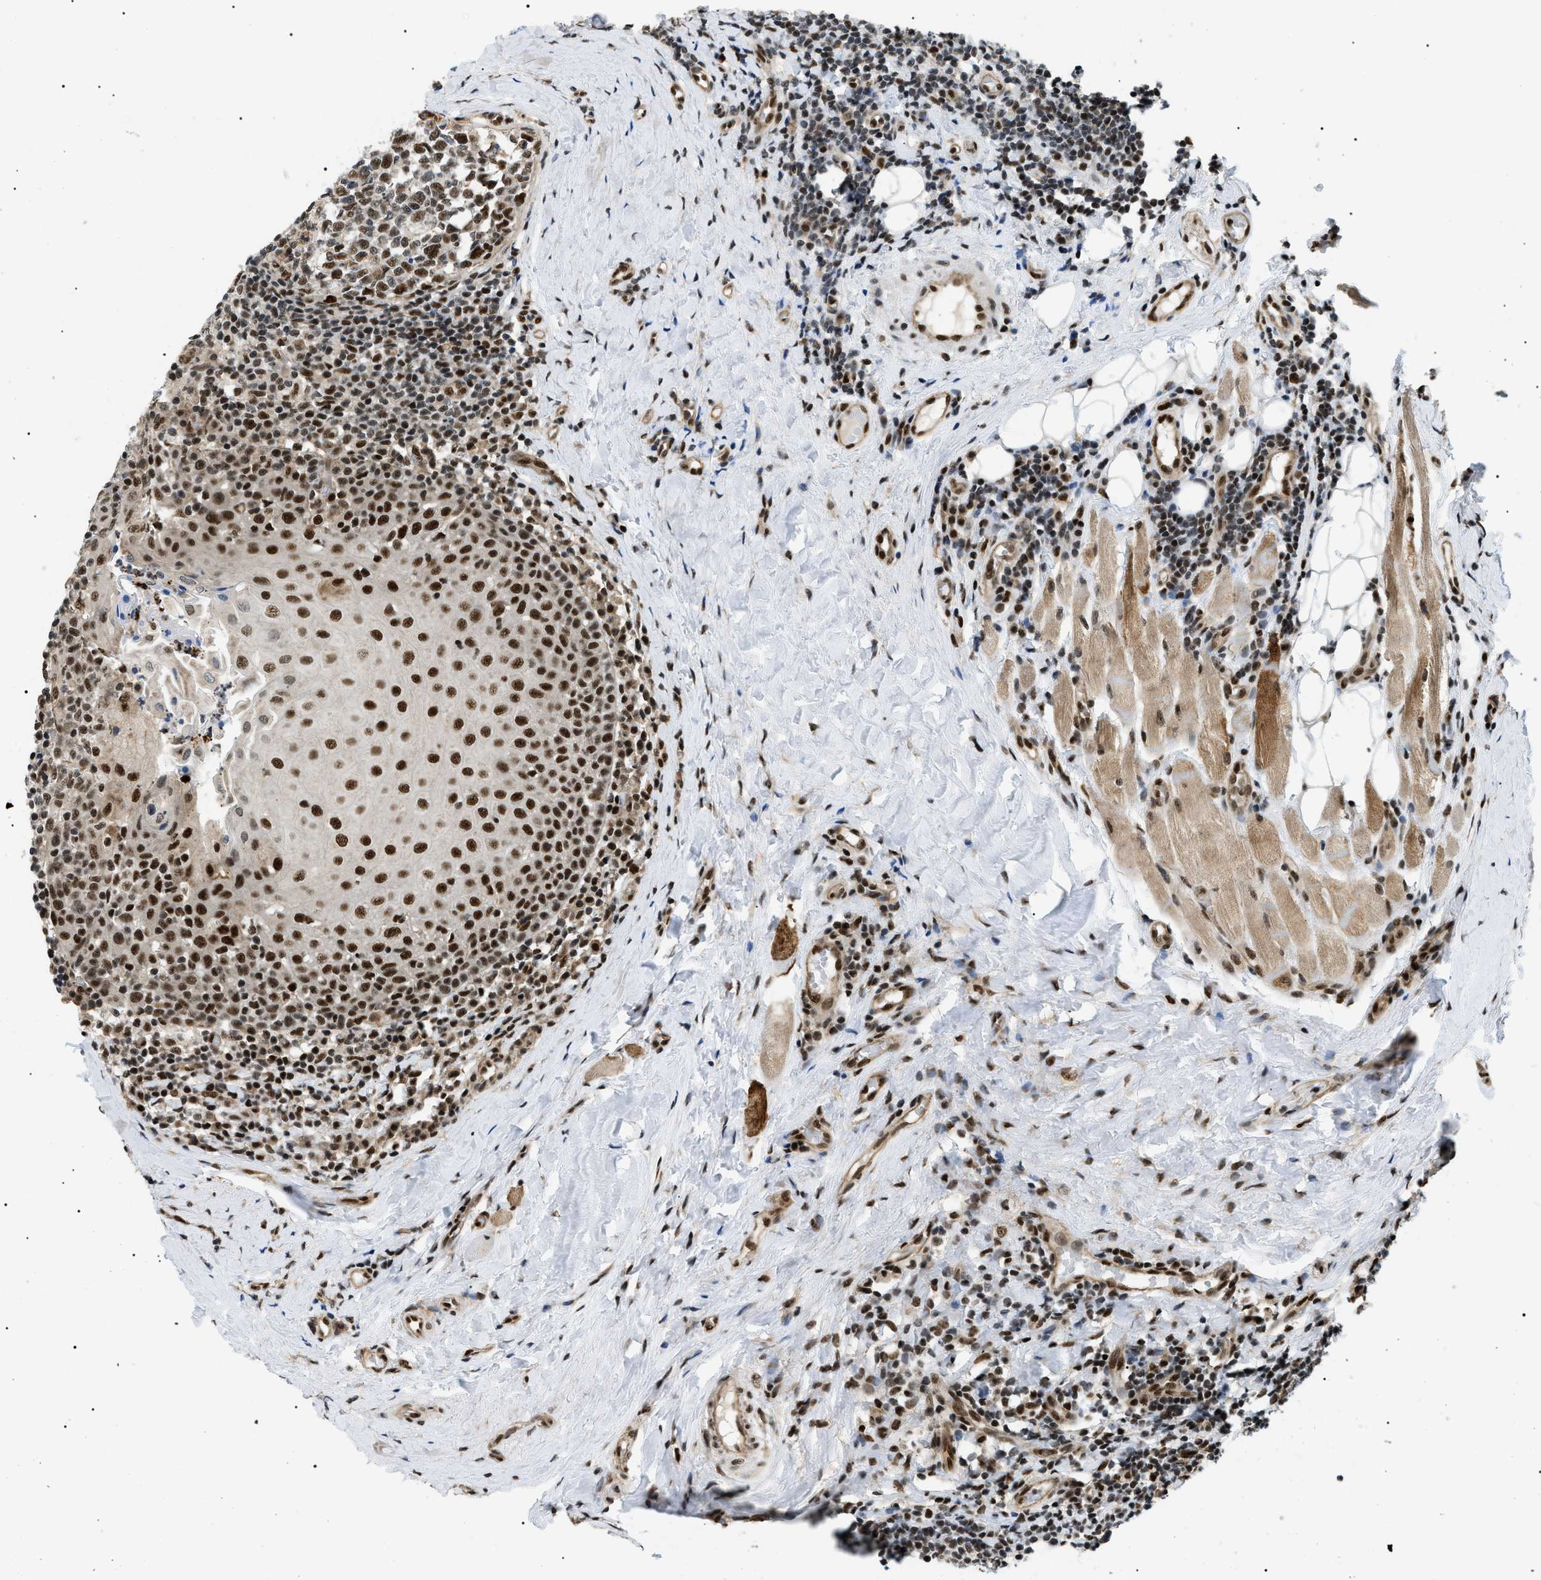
{"staining": {"intensity": "moderate", "quantity": ">75%", "location": "nuclear"}, "tissue": "tonsil", "cell_type": "Germinal center cells", "image_type": "normal", "snomed": [{"axis": "morphology", "description": "Normal tissue, NOS"}, {"axis": "topography", "description": "Tonsil"}], "caption": "A high-resolution image shows IHC staining of unremarkable tonsil, which shows moderate nuclear staining in approximately >75% of germinal center cells. The protein of interest is shown in brown color, while the nuclei are stained blue.", "gene": "CWC25", "patient": {"sex": "female", "age": 19}}